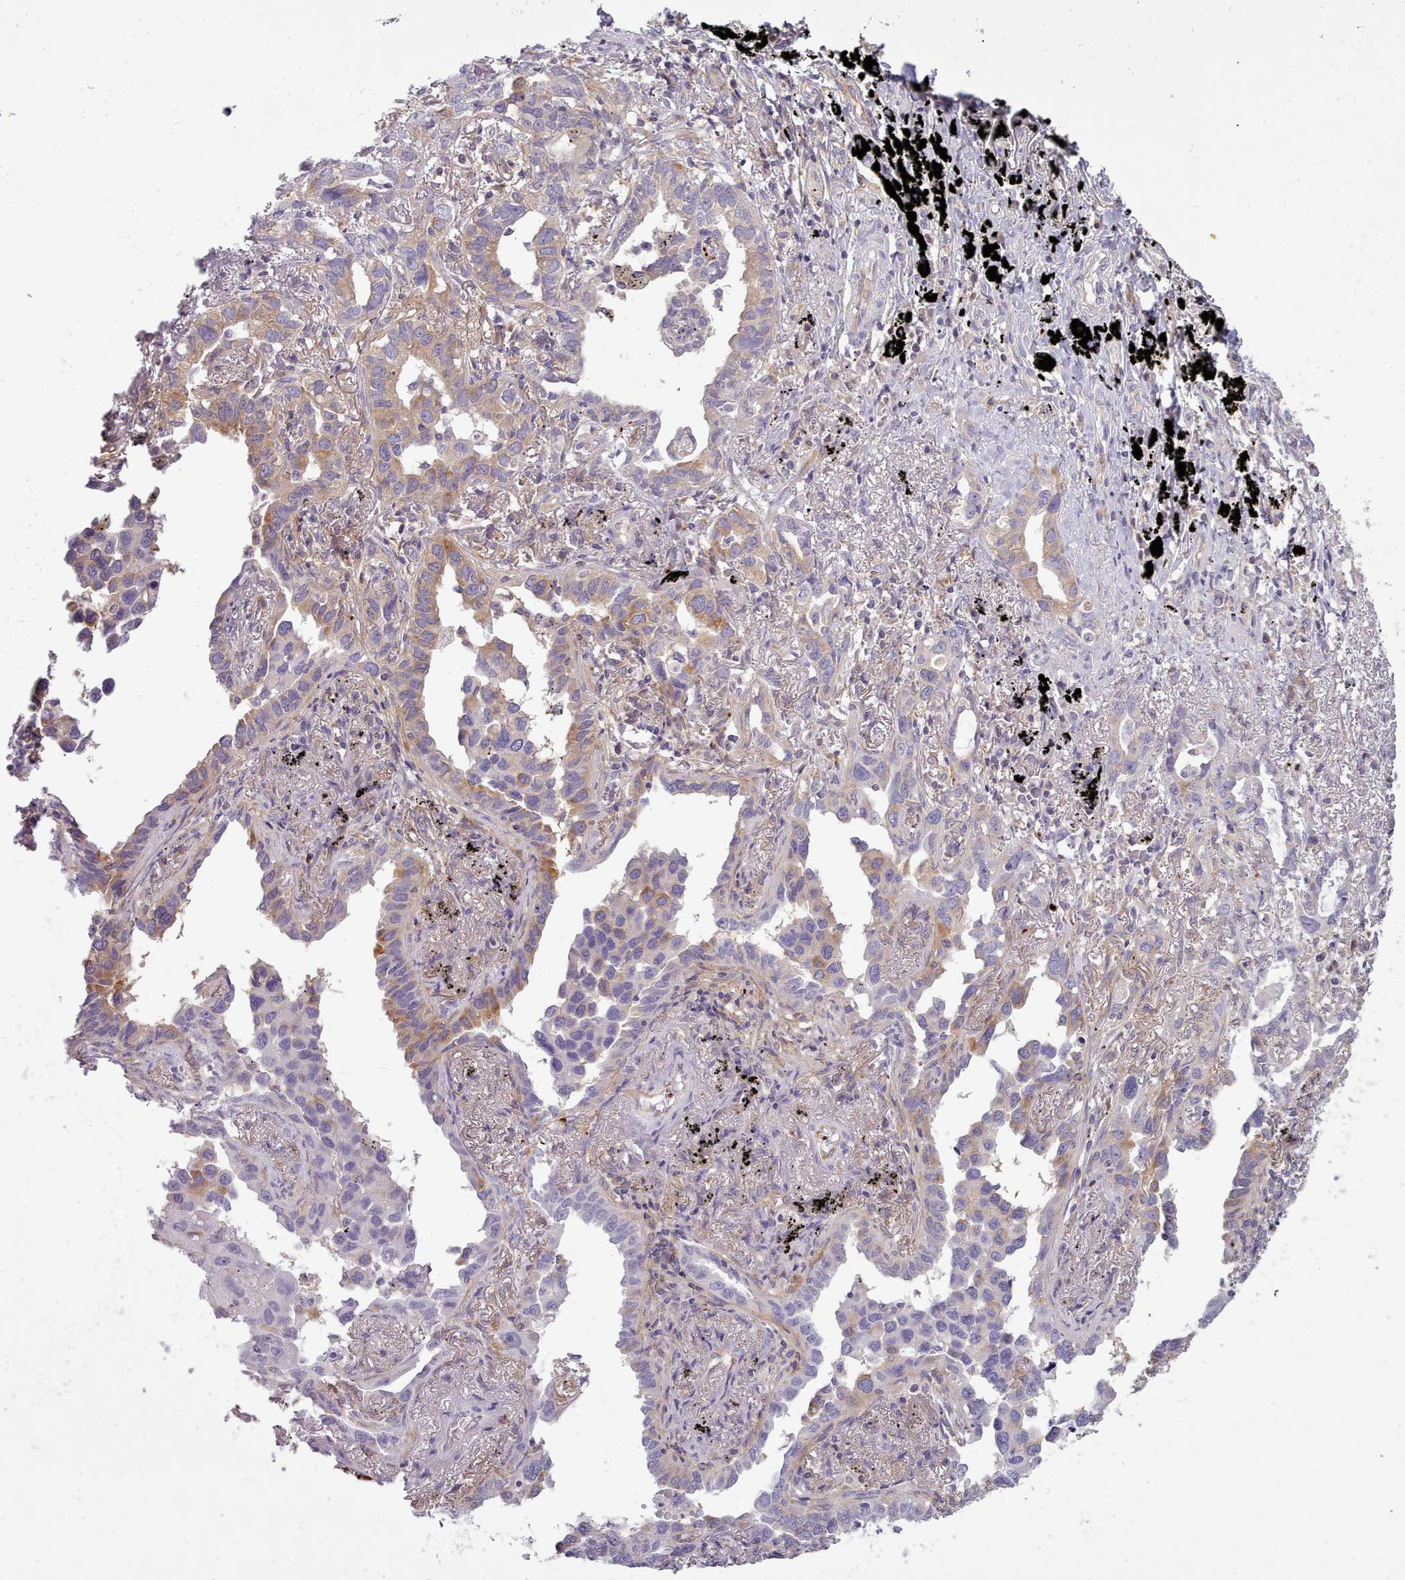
{"staining": {"intensity": "moderate", "quantity": "<25%", "location": "cytoplasmic/membranous"}, "tissue": "lung cancer", "cell_type": "Tumor cells", "image_type": "cancer", "snomed": [{"axis": "morphology", "description": "Adenocarcinoma, NOS"}, {"axis": "topography", "description": "Lung"}], "caption": "Human adenocarcinoma (lung) stained for a protein (brown) exhibits moderate cytoplasmic/membranous positive positivity in approximately <25% of tumor cells.", "gene": "NDST2", "patient": {"sex": "male", "age": 67}}